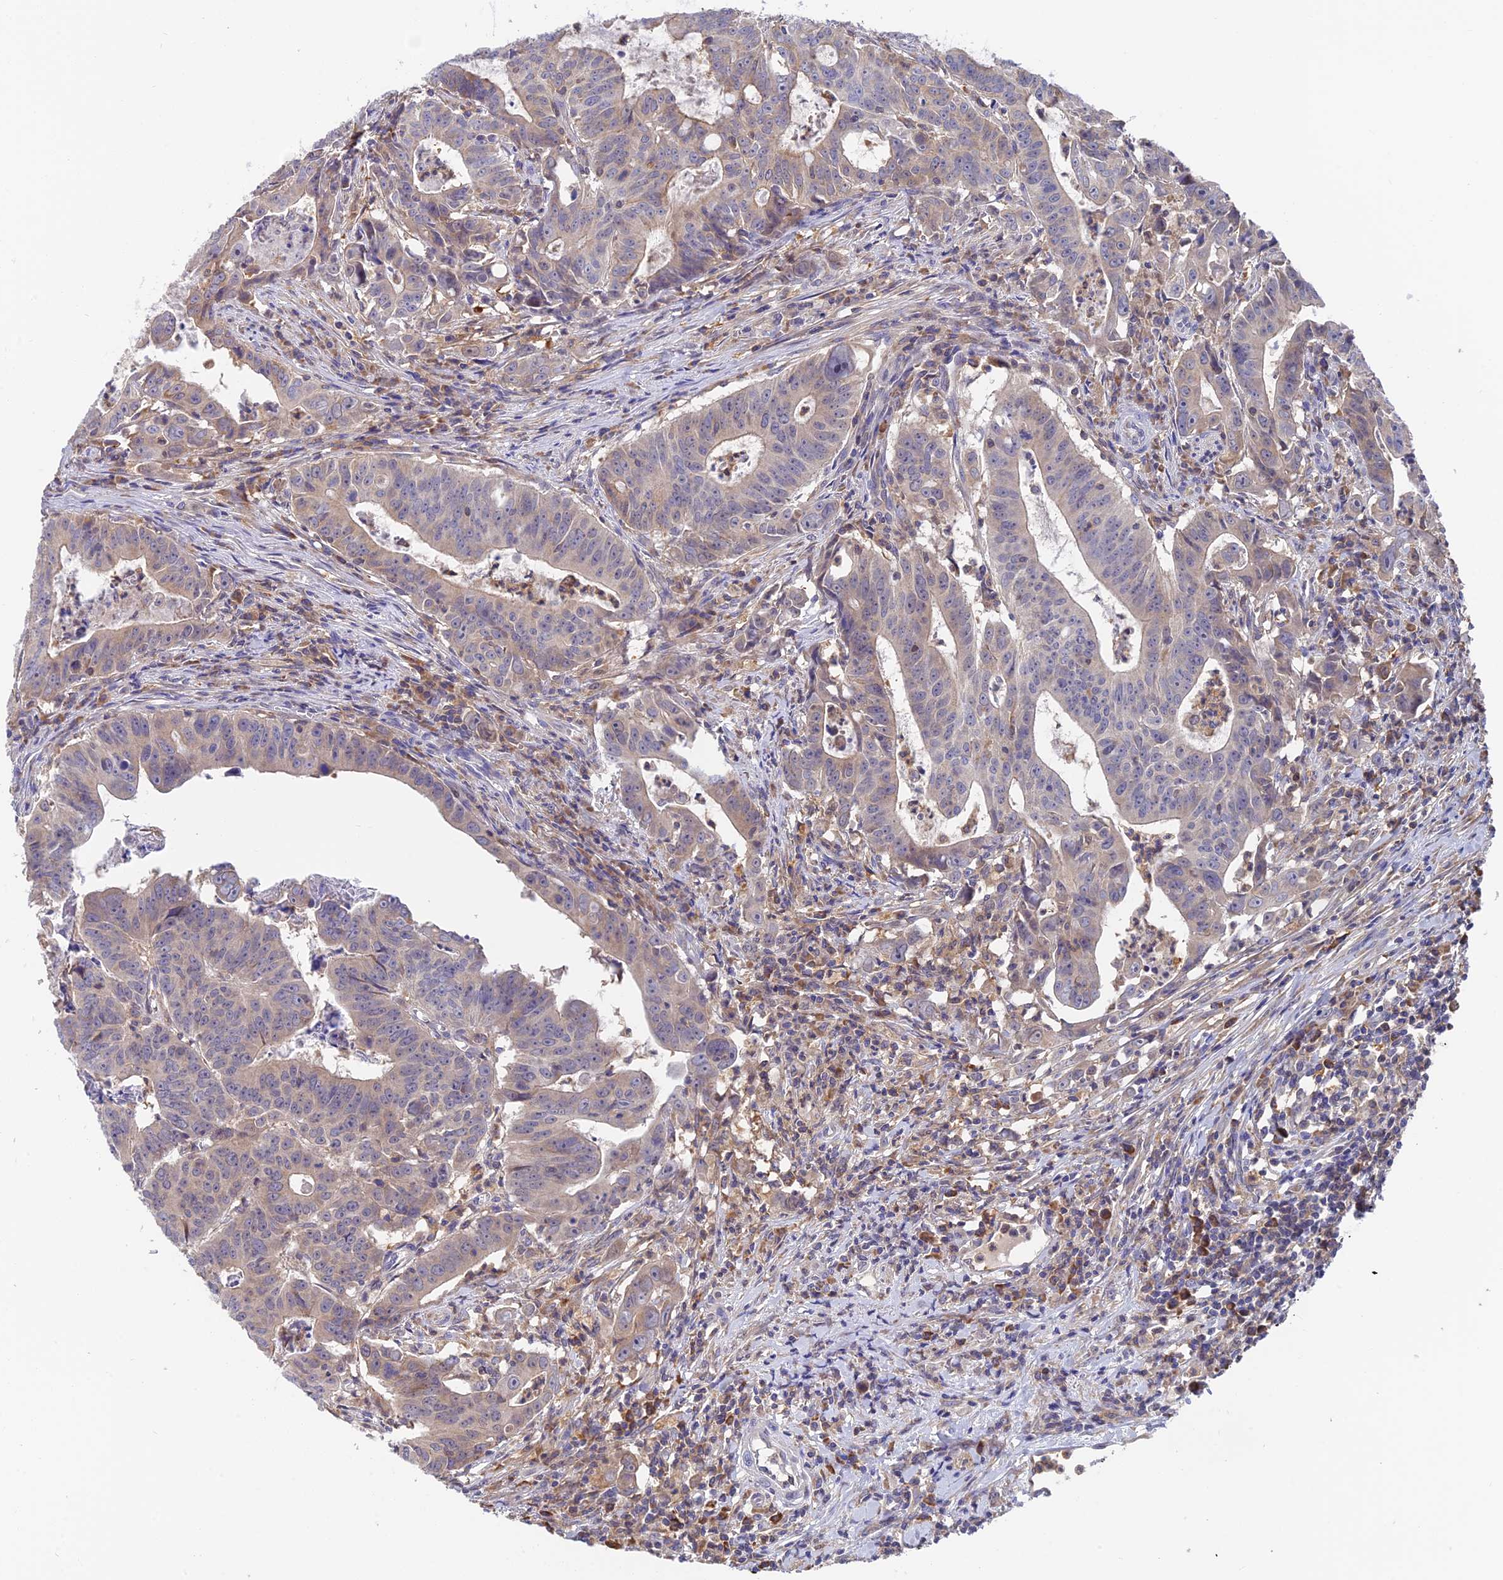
{"staining": {"intensity": "moderate", "quantity": "25%-75%", "location": "cytoplasmic/membranous"}, "tissue": "colorectal cancer", "cell_type": "Tumor cells", "image_type": "cancer", "snomed": [{"axis": "morphology", "description": "Adenocarcinoma, NOS"}, {"axis": "topography", "description": "Rectum"}], "caption": "About 25%-75% of tumor cells in human adenocarcinoma (colorectal) reveal moderate cytoplasmic/membranous protein staining as visualized by brown immunohistochemical staining.", "gene": "IPO5", "patient": {"sex": "male", "age": 69}}